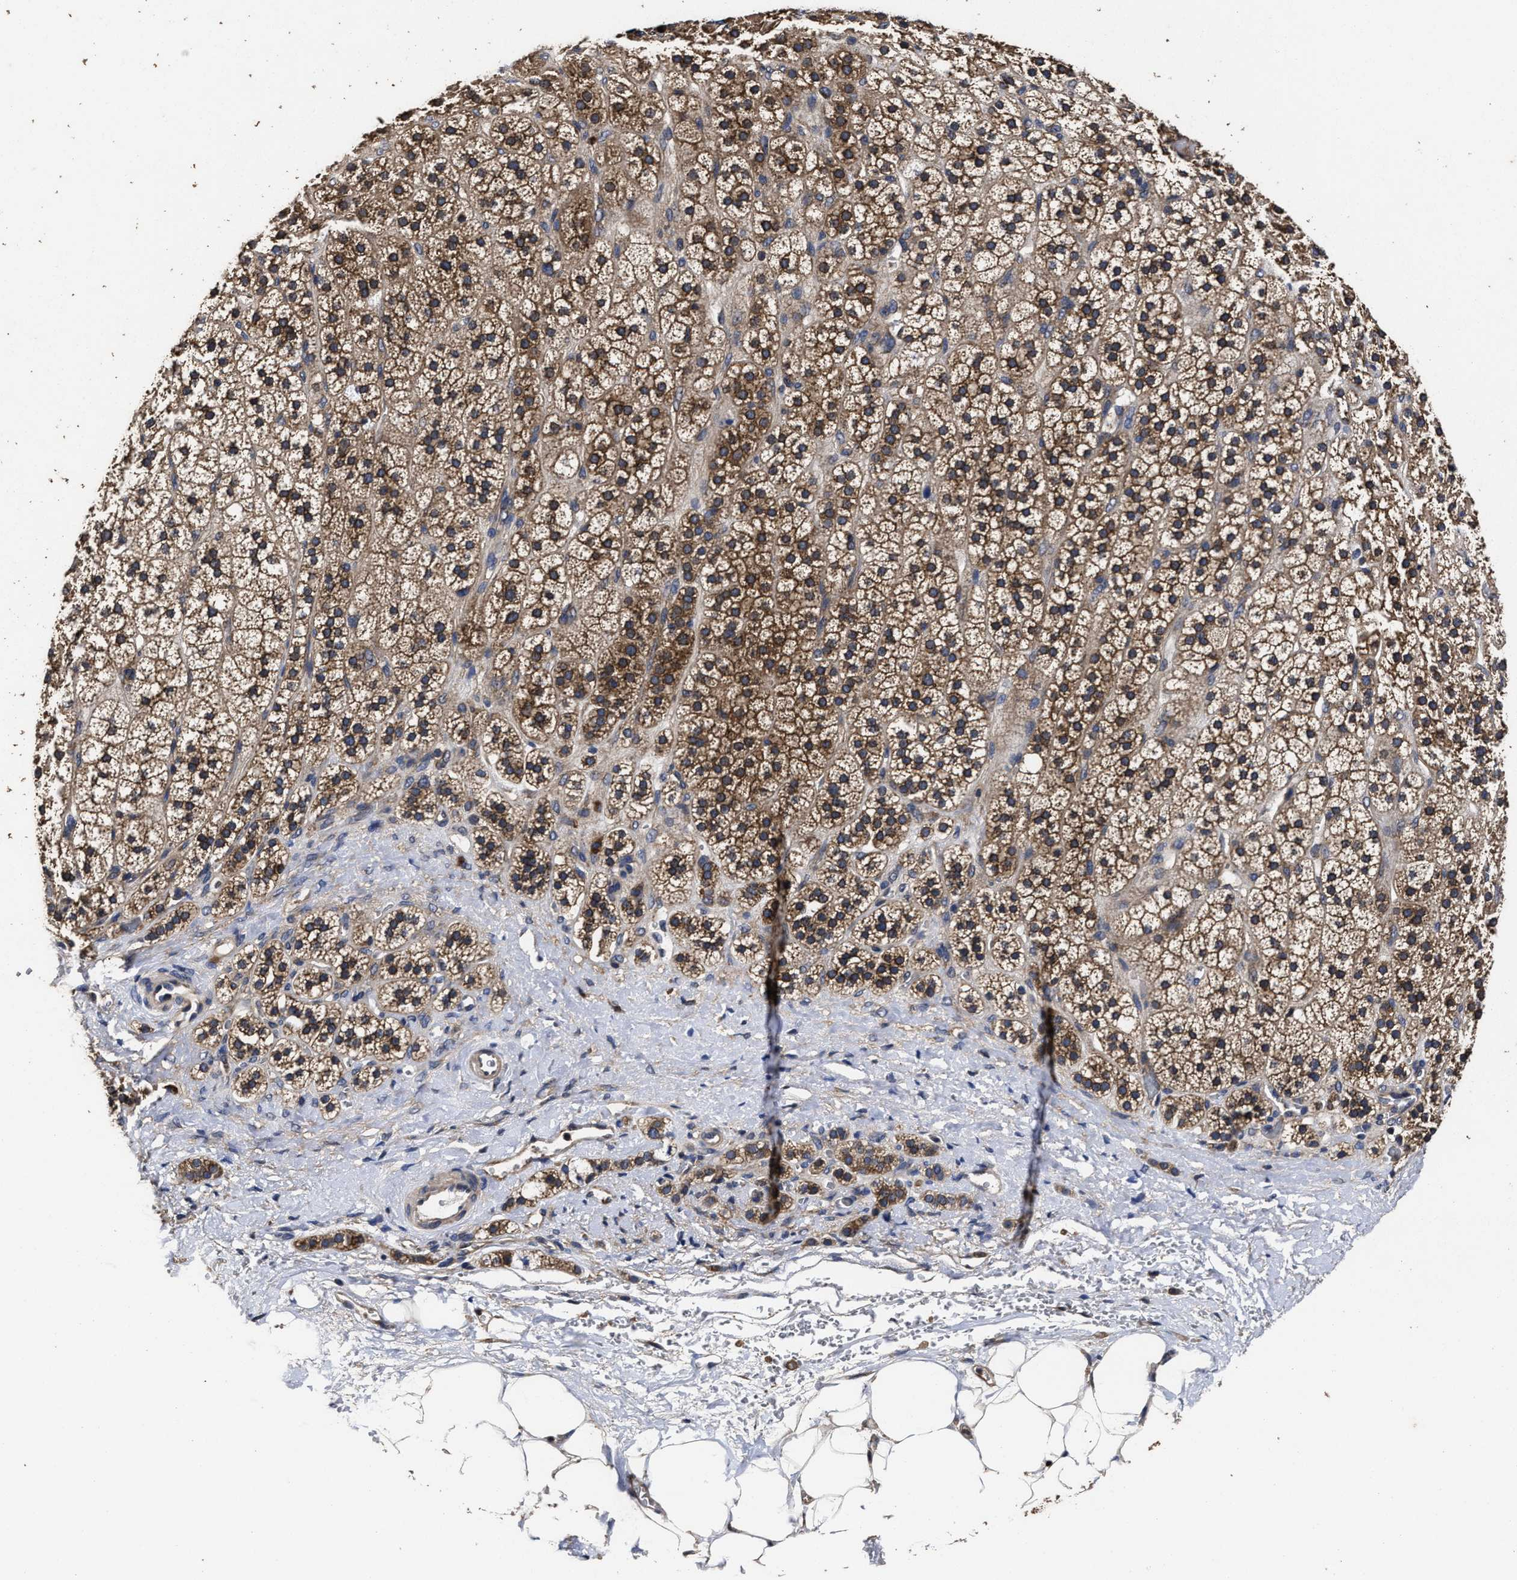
{"staining": {"intensity": "strong", "quantity": ">75%", "location": "cytoplasmic/membranous"}, "tissue": "adrenal gland", "cell_type": "Glandular cells", "image_type": "normal", "snomed": [{"axis": "morphology", "description": "Normal tissue, NOS"}, {"axis": "topography", "description": "Adrenal gland"}], "caption": "This micrograph reveals normal adrenal gland stained with immunohistochemistry (IHC) to label a protein in brown. The cytoplasmic/membranous of glandular cells show strong positivity for the protein. Nuclei are counter-stained blue.", "gene": "AVEN", "patient": {"sex": "male", "age": 56}}